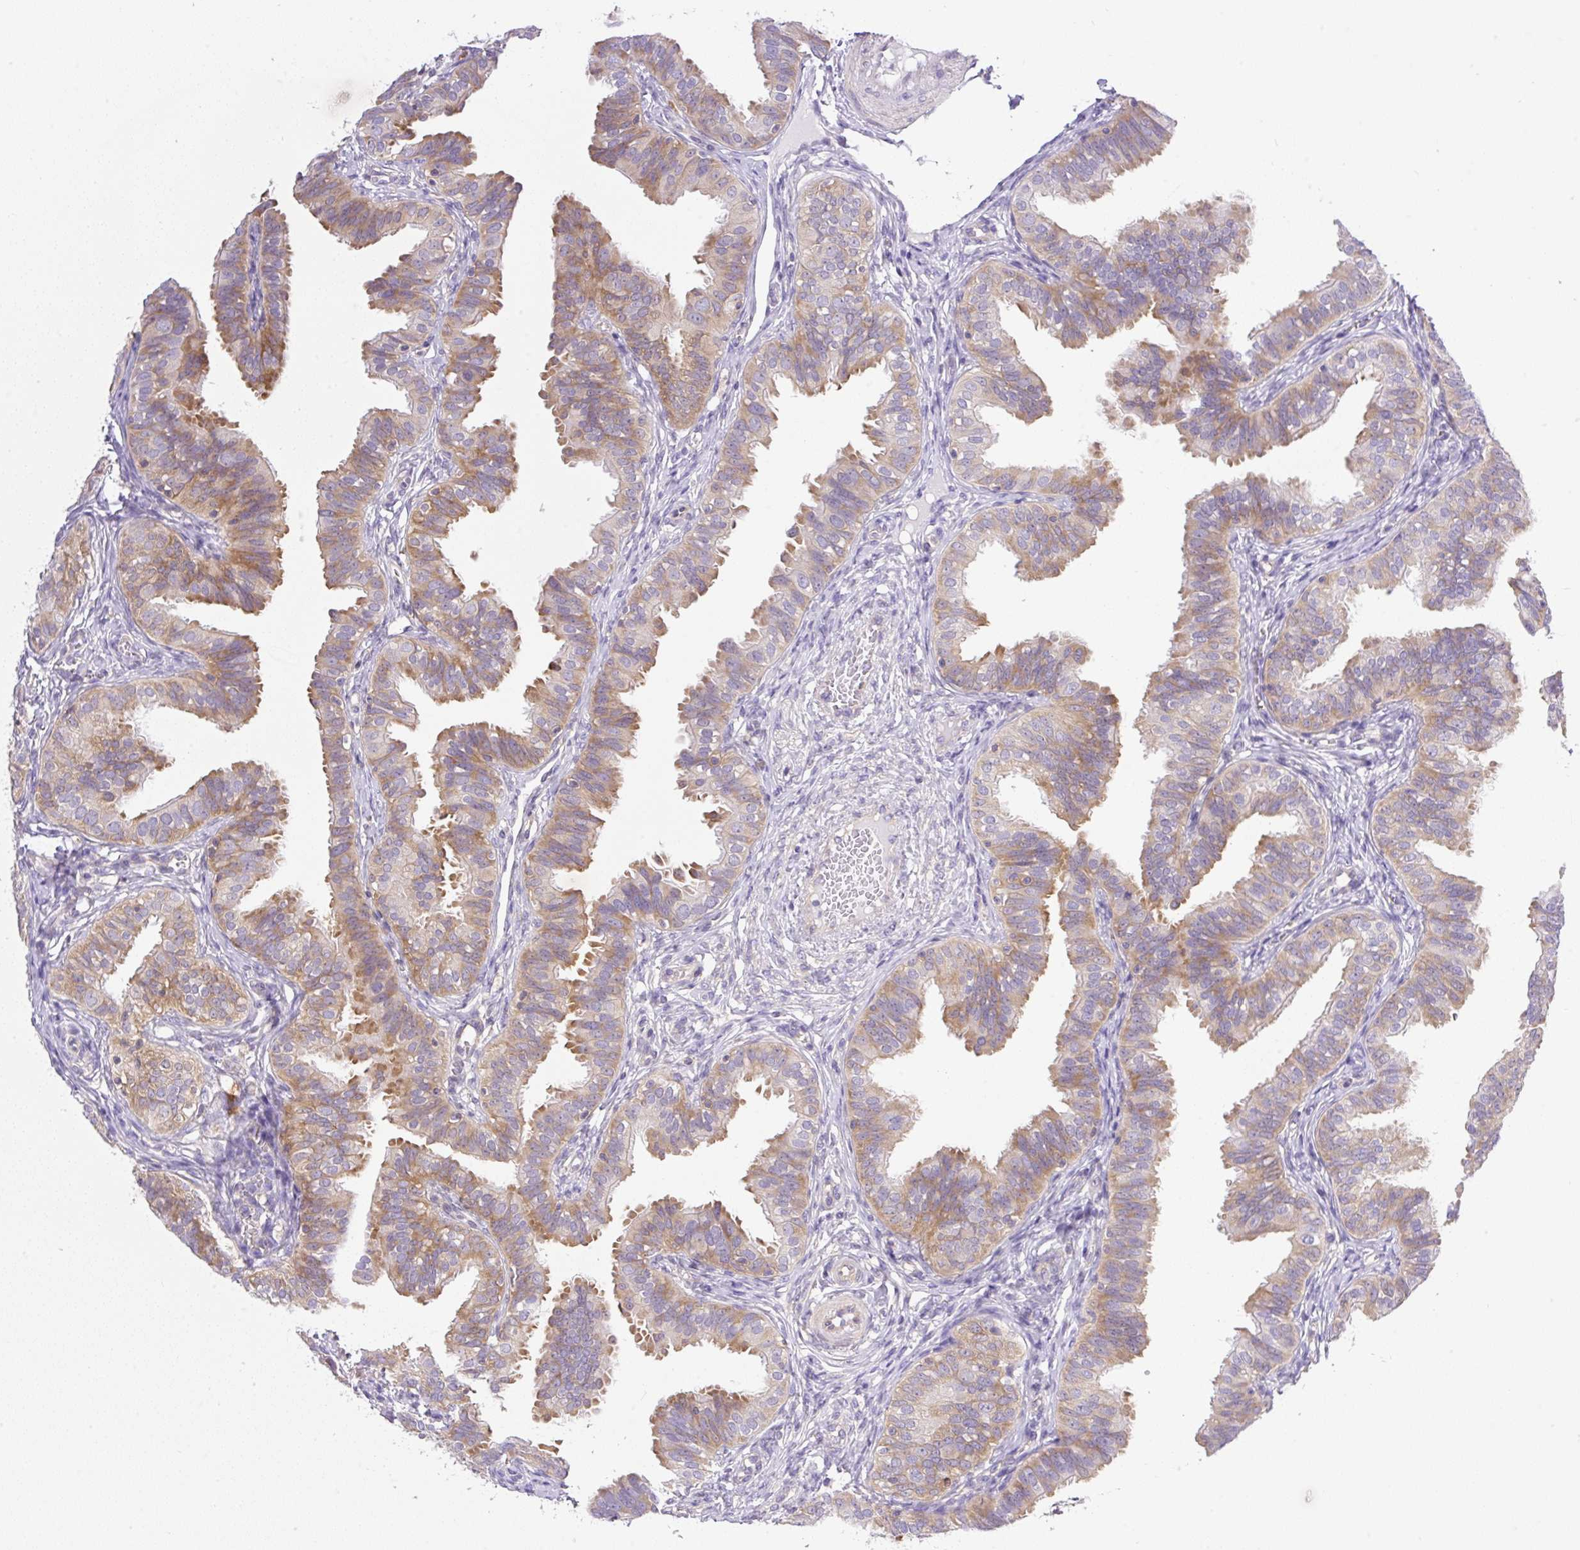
{"staining": {"intensity": "moderate", "quantity": ">75%", "location": "cytoplasmic/membranous"}, "tissue": "fallopian tube", "cell_type": "Glandular cells", "image_type": "normal", "snomed": [{"axis": "morphology", "description": "Normal tissue, NOS"}, {"axis": "topography", "description": "Fallopian tube"}], "caption": "Immunohistochemical staining of unremarkable fallopian tube displays >75% levels of moderate cytoplasmic/membranous protein expression in approximately >75% of glandular cells.", "gene": "CAMK2A", "patient": {"sex": "female", "age": 35}}